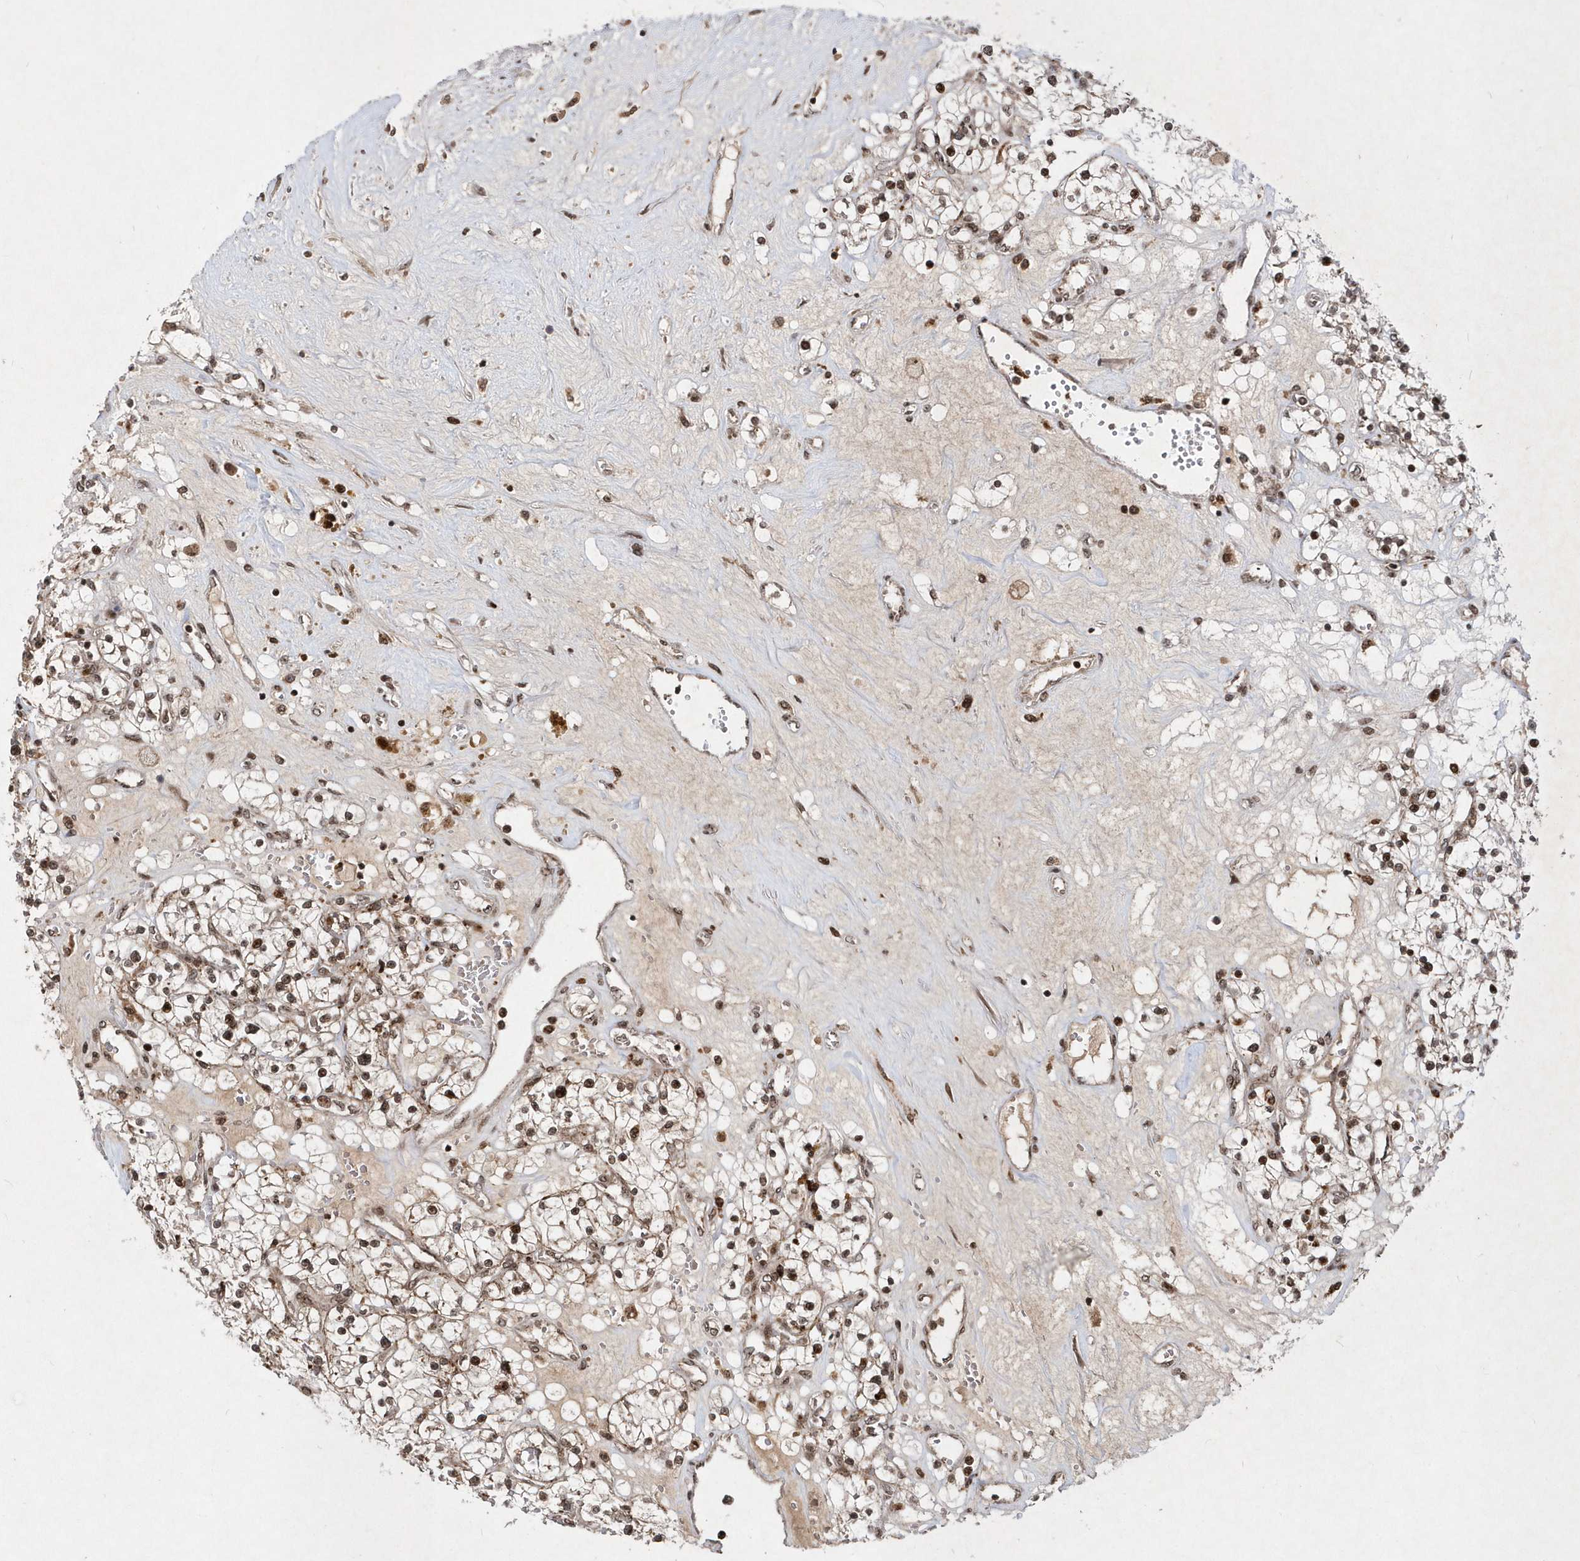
{"staining": {"intensity": "weak", "quantity": "25%-75%", "location": "cytoplasmic/membranous,nuclear"}, "tissue": "renal cancer", "cell_type": "Tumor cells", "image_type": "cancer", "snomed": [{"axis": "morphology", "description": "Normal tissue, NOS"}, {"axis": "morphology", "description": "Adenocarcinoma, NOS"}, {"axis": "topography", "description": "Kidney"}], "caption": "A histopathology image of renal cancer stained for a protein reveals weak cytoplasmic/membranous and nuclear brown staining in tumor cells. The protein of interest is shown in brown color, while the nuclei are stained blue.", "gene": "SOWAHB", "patient": {"sex": "male", "age": 68}}